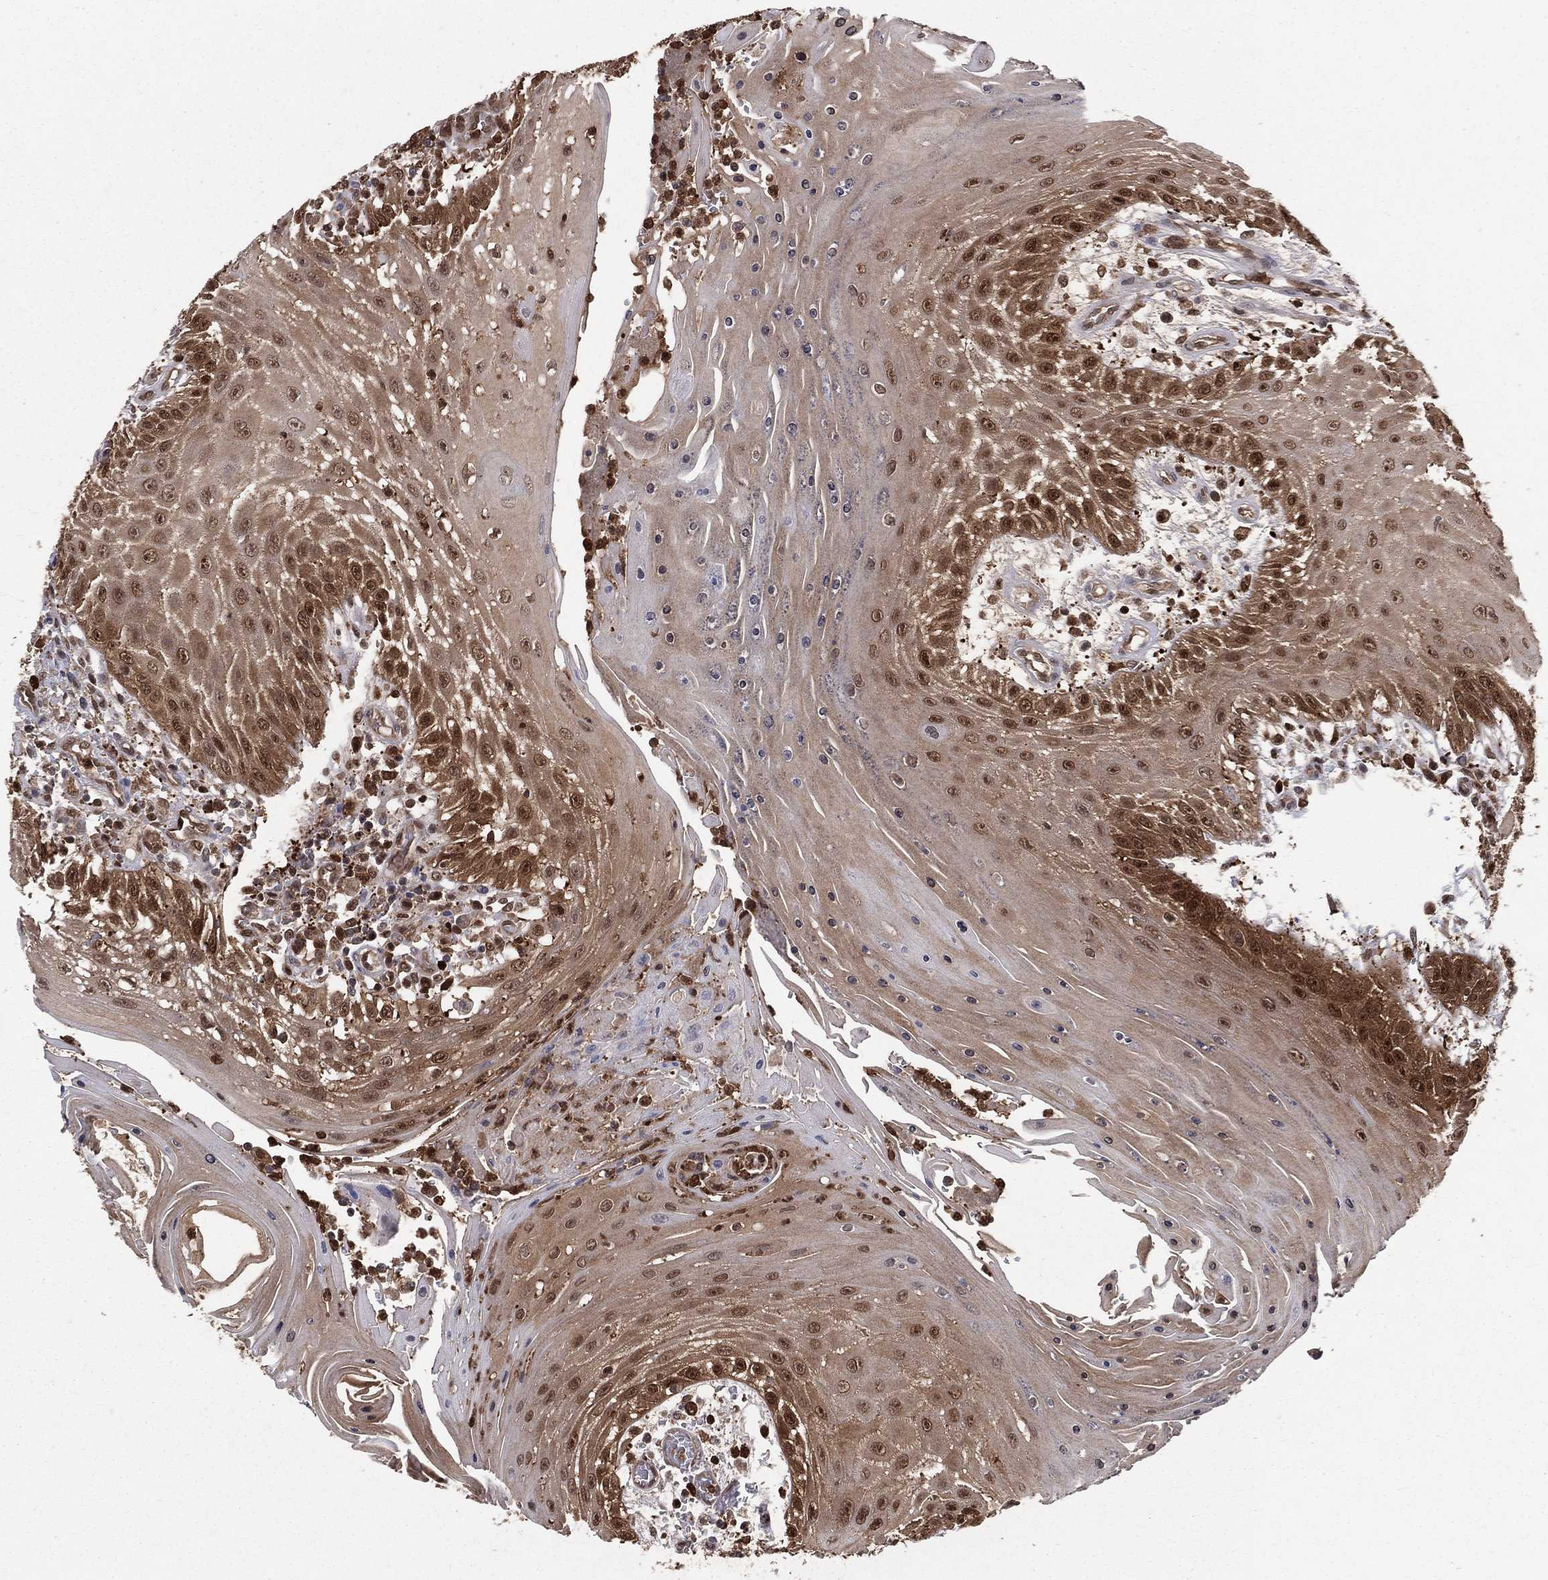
{"staining": {"intensity": "strong", "quantity": "25%-75%", "location": "cytoplasmic/membranous,nuclear"}, "tissue": "head and neck cancer", "cell_type": "Tumor cells", "image_type": "cancer", "snomed": [{"axis": "morphology", "description": "Squamous cell carcinoma, NOS"}, {"axis": "topography", "description": "Oral tissue"}, {"axis": "topography", "description": "Head-Neck"}], "caption": "IHC histopathology image of neoplastic tissue: head and neck cancer stained using IHC reveals high levels of strong protein expression localized specifically in the cytoplasmic/membranous and nuclear of tumor cells, appearing as a cytoplasmic/membranous and nuclear brown color.", "gene": "ENO1", "patient": {"sex": "male", "age": 58}}